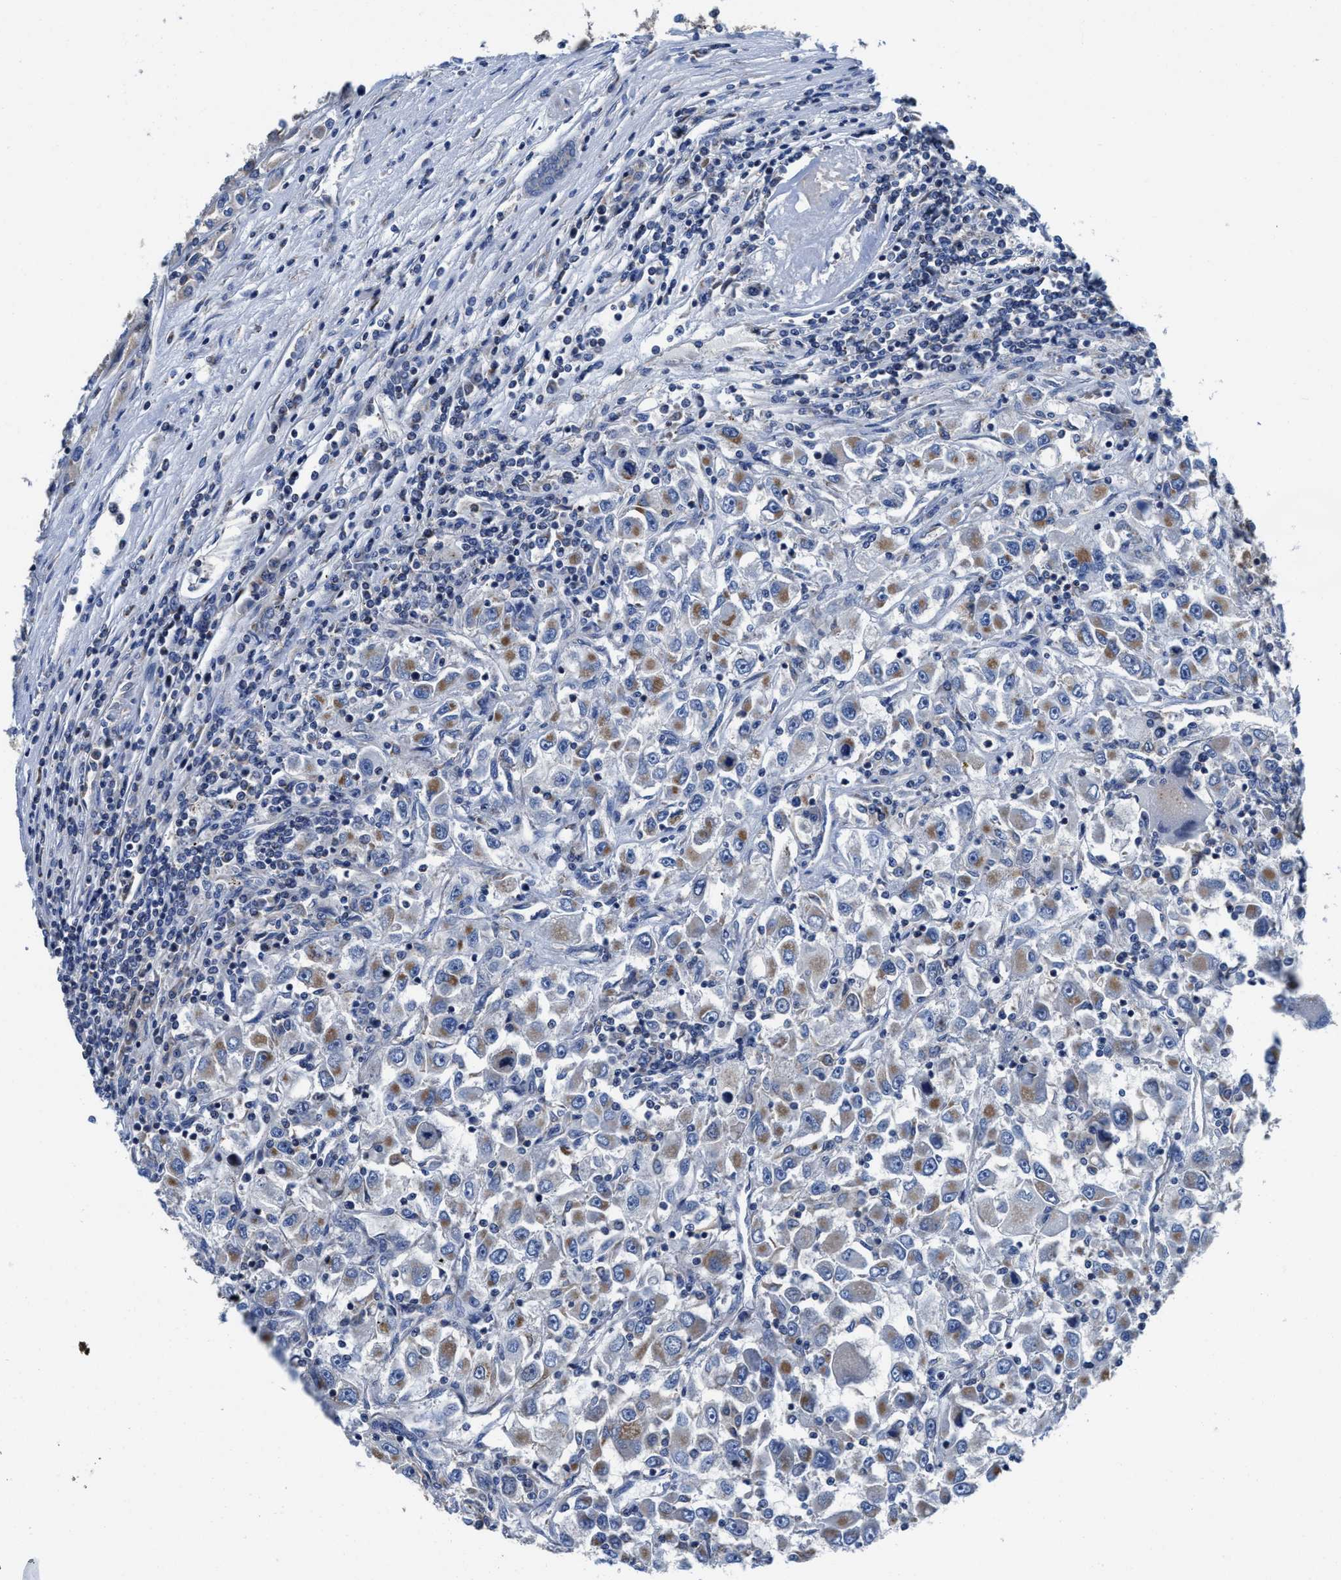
{"staining": {"intensity": "moderate", "quantity": "25%-75%", "location": "cytoplasmic/membranous"}, "tissue": "renal cancer", "cell_type": "Tumor cells", "image_type": "cancer", "snomed": [{"axis": "morphology", "description": "Adenocarcinoma, NOS"}, {"axis": "topography", "description": "Kidney"}], "caption": "Renal adenocarcinoma tissue demonstrates moderate cytoplasmic/membranous staining in approximately 25%-75% of tumor cells", "gene": "TMEM30A", "patient": {"sex": "female", "age": 52}}